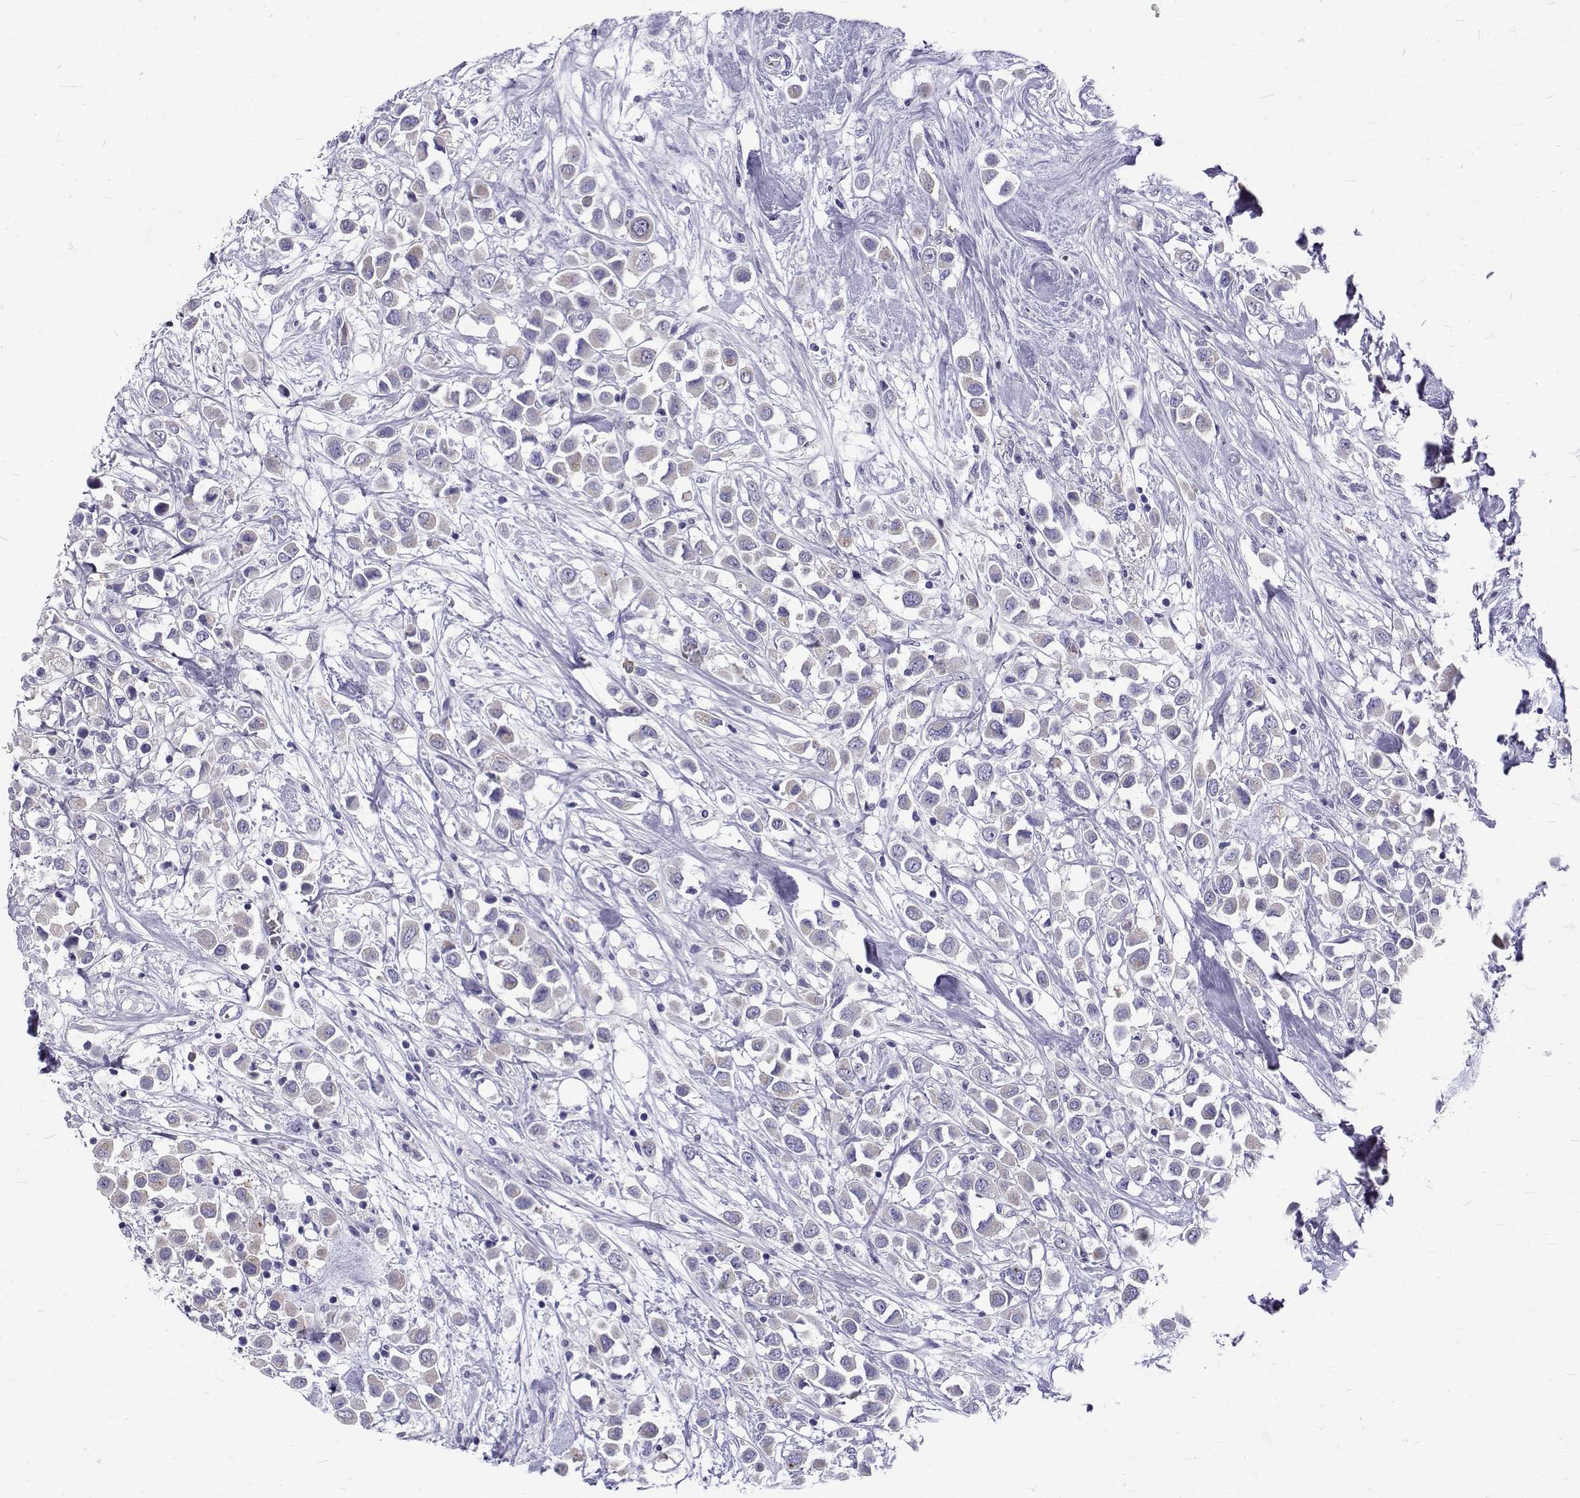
{"staining": {"intensity": "negative", "quantity": "none", "location": "none"}, "tissue": "breast cancer", "cell_type": "Tumor cells", "image_type": "cancer", "snomed": [{"axis": "morphology", "description": "Duct carcinoma"}, {"axis": "topography", "description": "Breast"}], "caption": "Immunohistochemistry photomicrograph of human intraductal carcinoma (breast) stained for a protein (brown), which displays no positivity in tumor cells.", "gene": "IGSF1", "patient": {"sex": "female", "age": 61}}